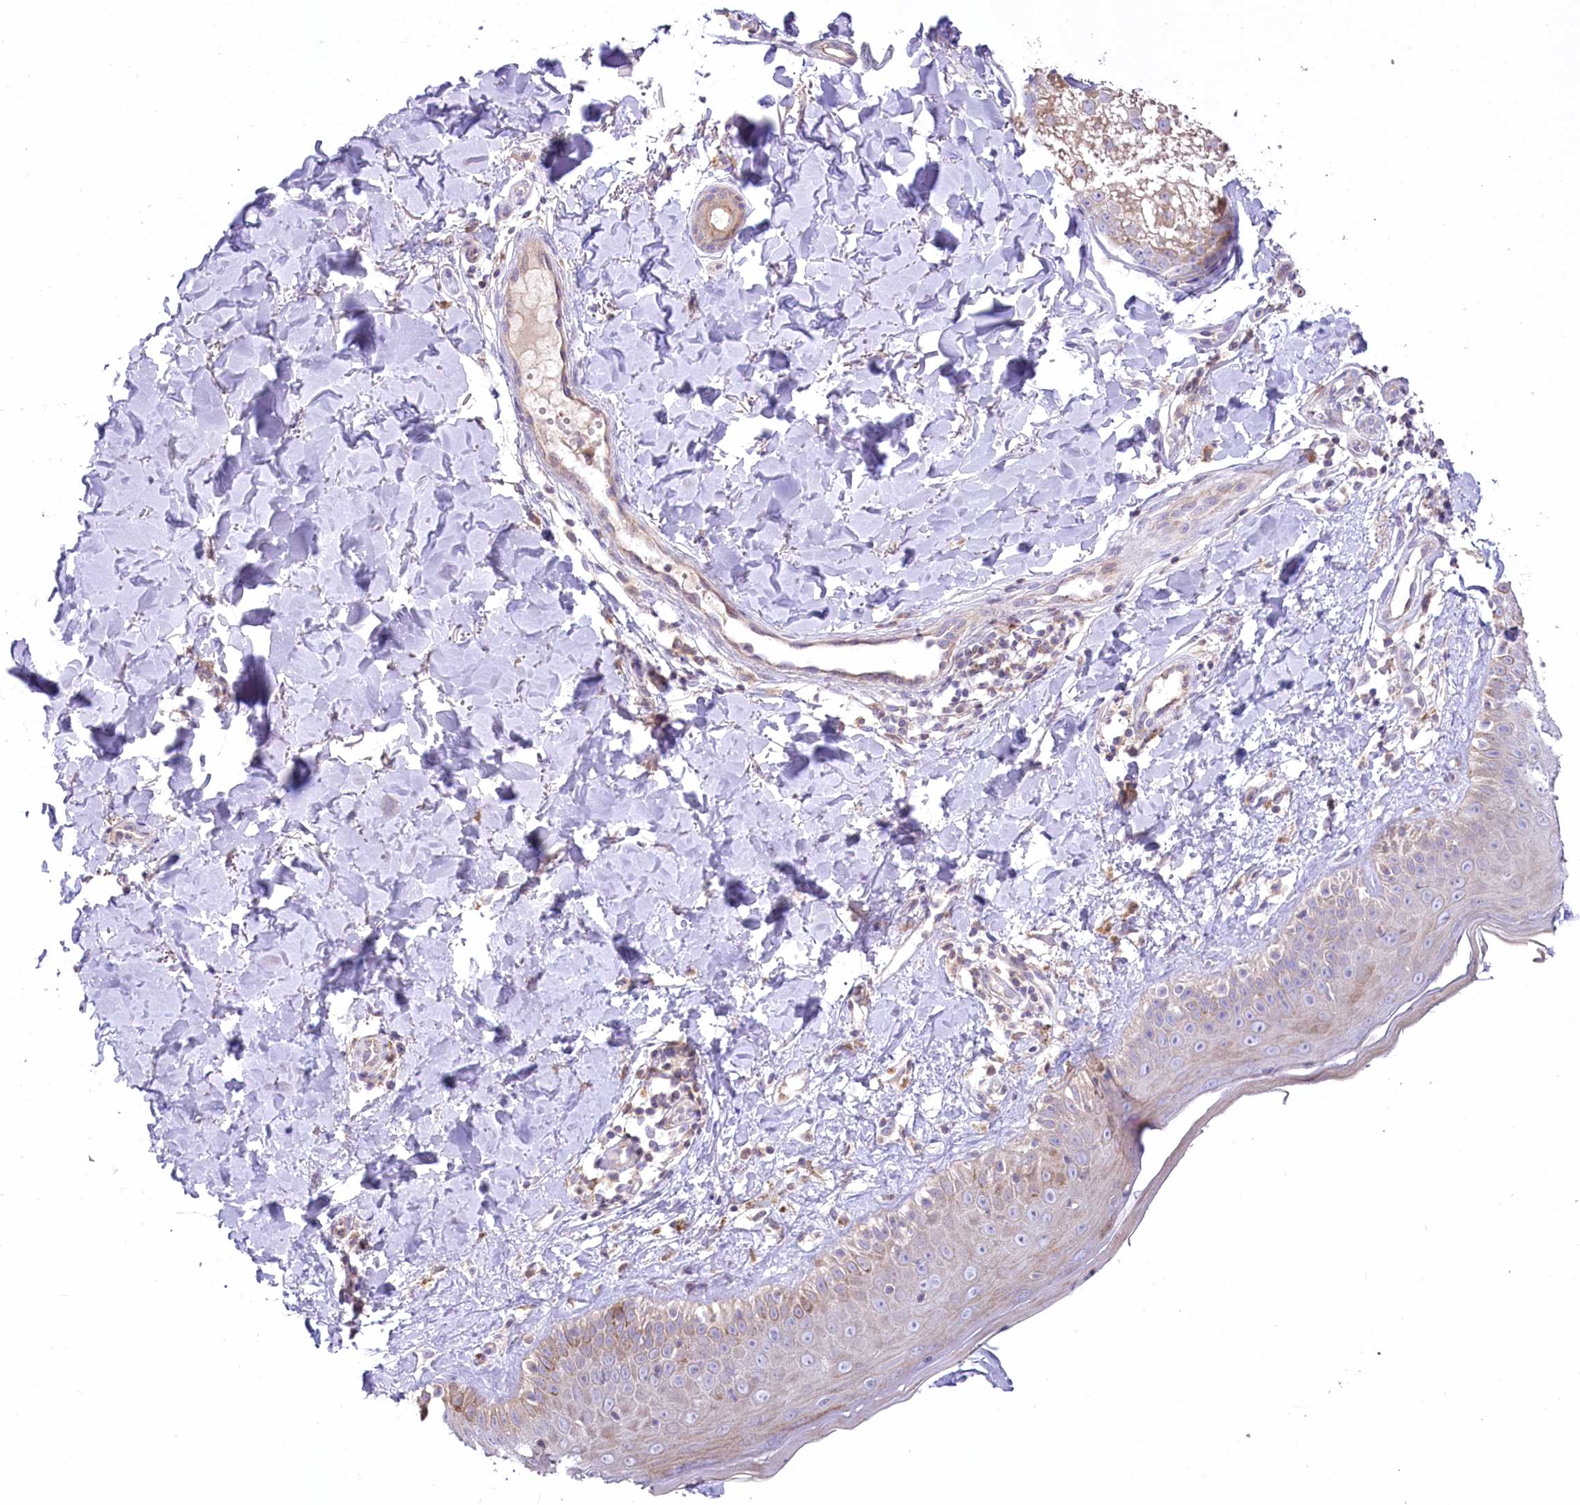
{"staining": {"intensity": "negative", "quantity": "none", "location": "none"}, "tissue": "skin", "cell_type": "Fibroblasts", "image_type": "normal", "snomed": [{"axis": "morphology", "description": "Normal tissue, NOS"}, {"axis": "topography", "description": "Skin"}], "caption": "Fibroblasts are negative for protein expression in normal human skin. The staining was performed using DAB to visualize the protein expression in brown, while the nuclei were stained in blue with hematoxylin (Magnification: 20x).", "gene": "SLC6A11", "patient": {"sex": "male", "age": 52}}